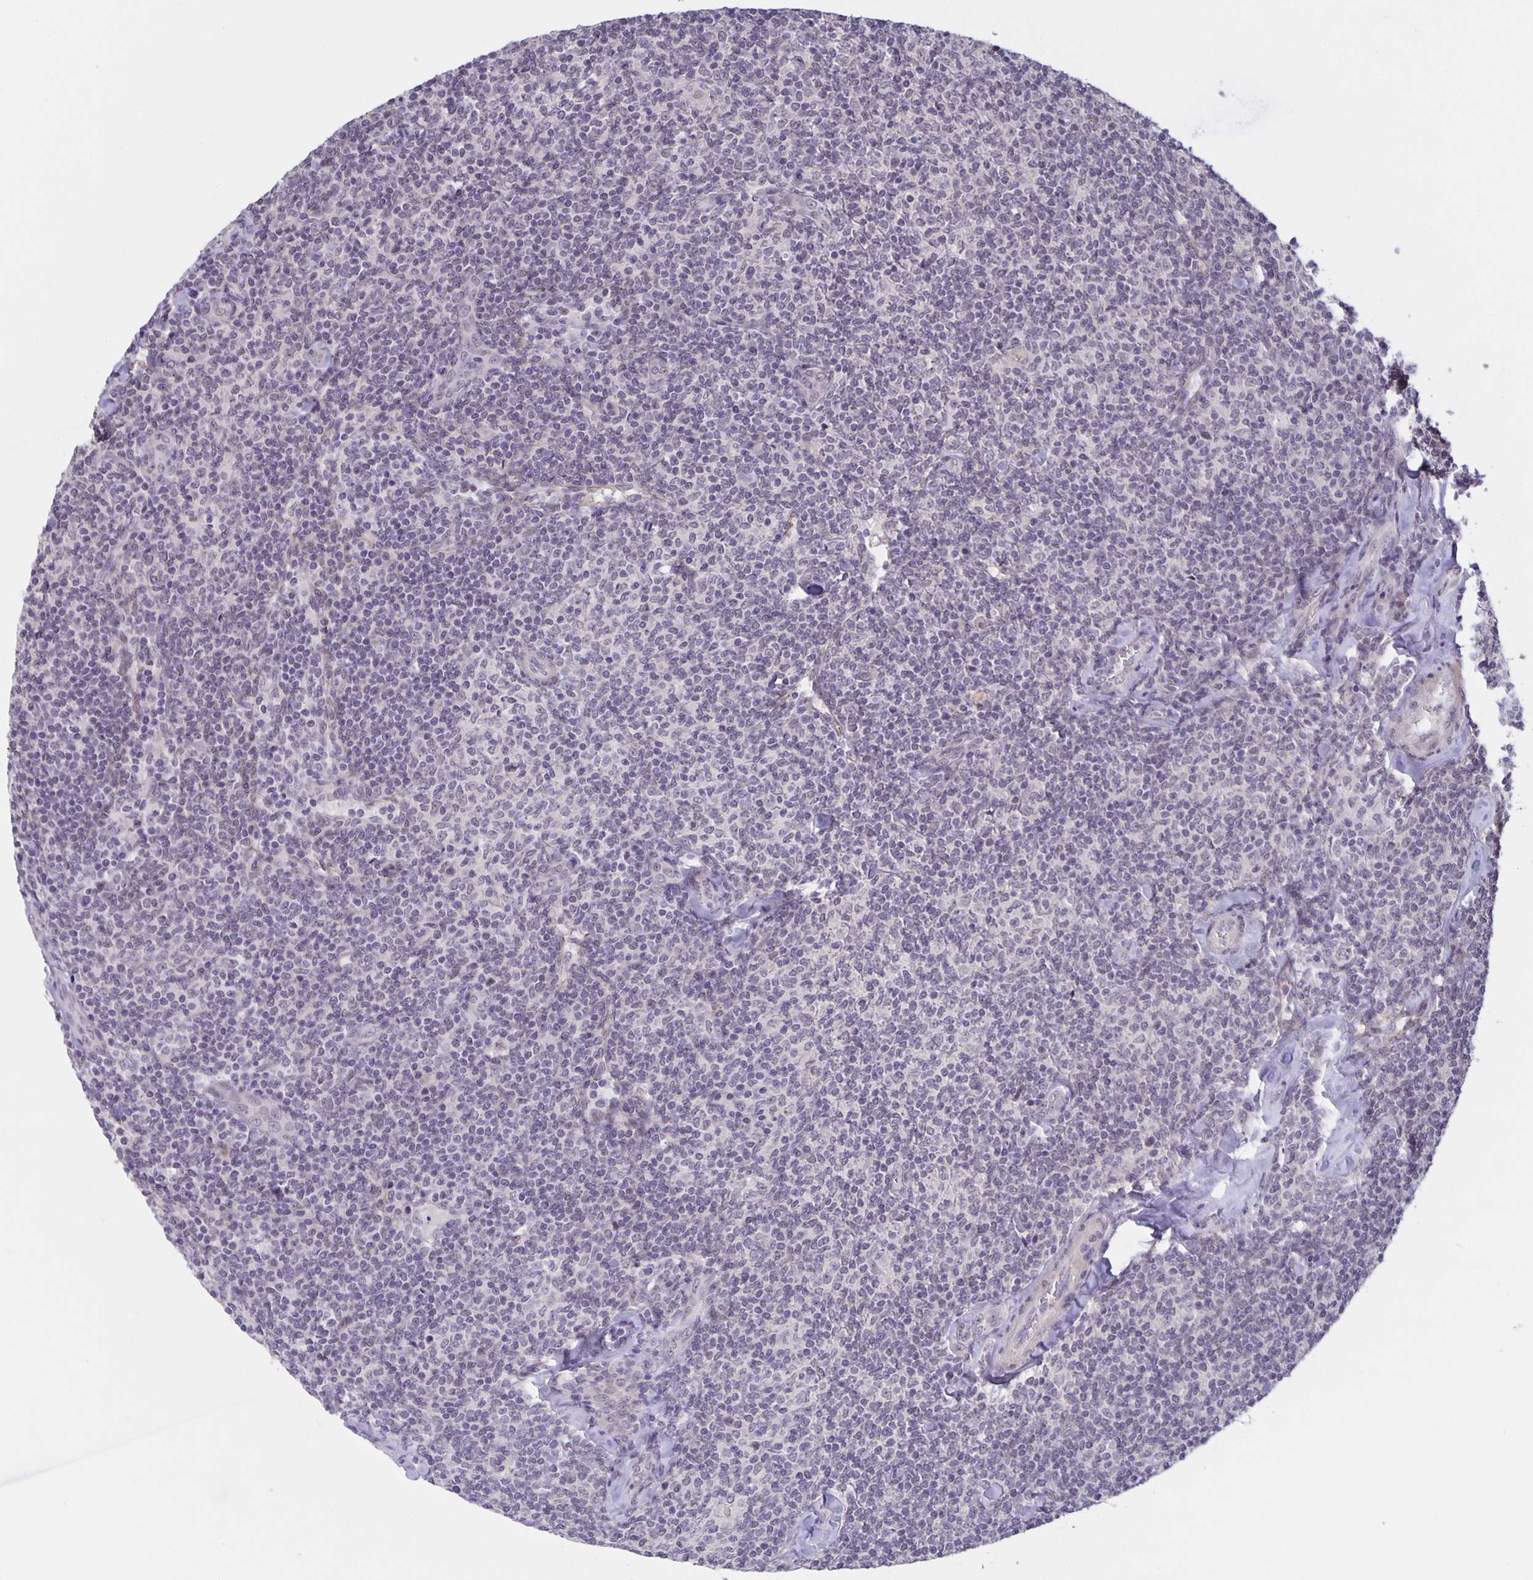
{"staining": {"intensity": "negative", "quantity": "none", "location": "none"}, "tissue": "lymphoma", "cell_type": "Tumor cells", "image_type": "cancer", "snomed": [{"axis": "morphology", "description": "Malignant lymphoma, non-Hodgkin's type, Low grade"}, {"axis": "topography", "description": "Lymph node"}], "caption": "An immunohistochemistry micrograph of low-grade malignant lymphoma, non-Hodgkin's type is shown. There is no staining in tumor cells of low-grade malignant lymphoma, non-Hodgkin's type.", "gene": "ARVCF", "patient": {"sex": "female", "age": 56}}